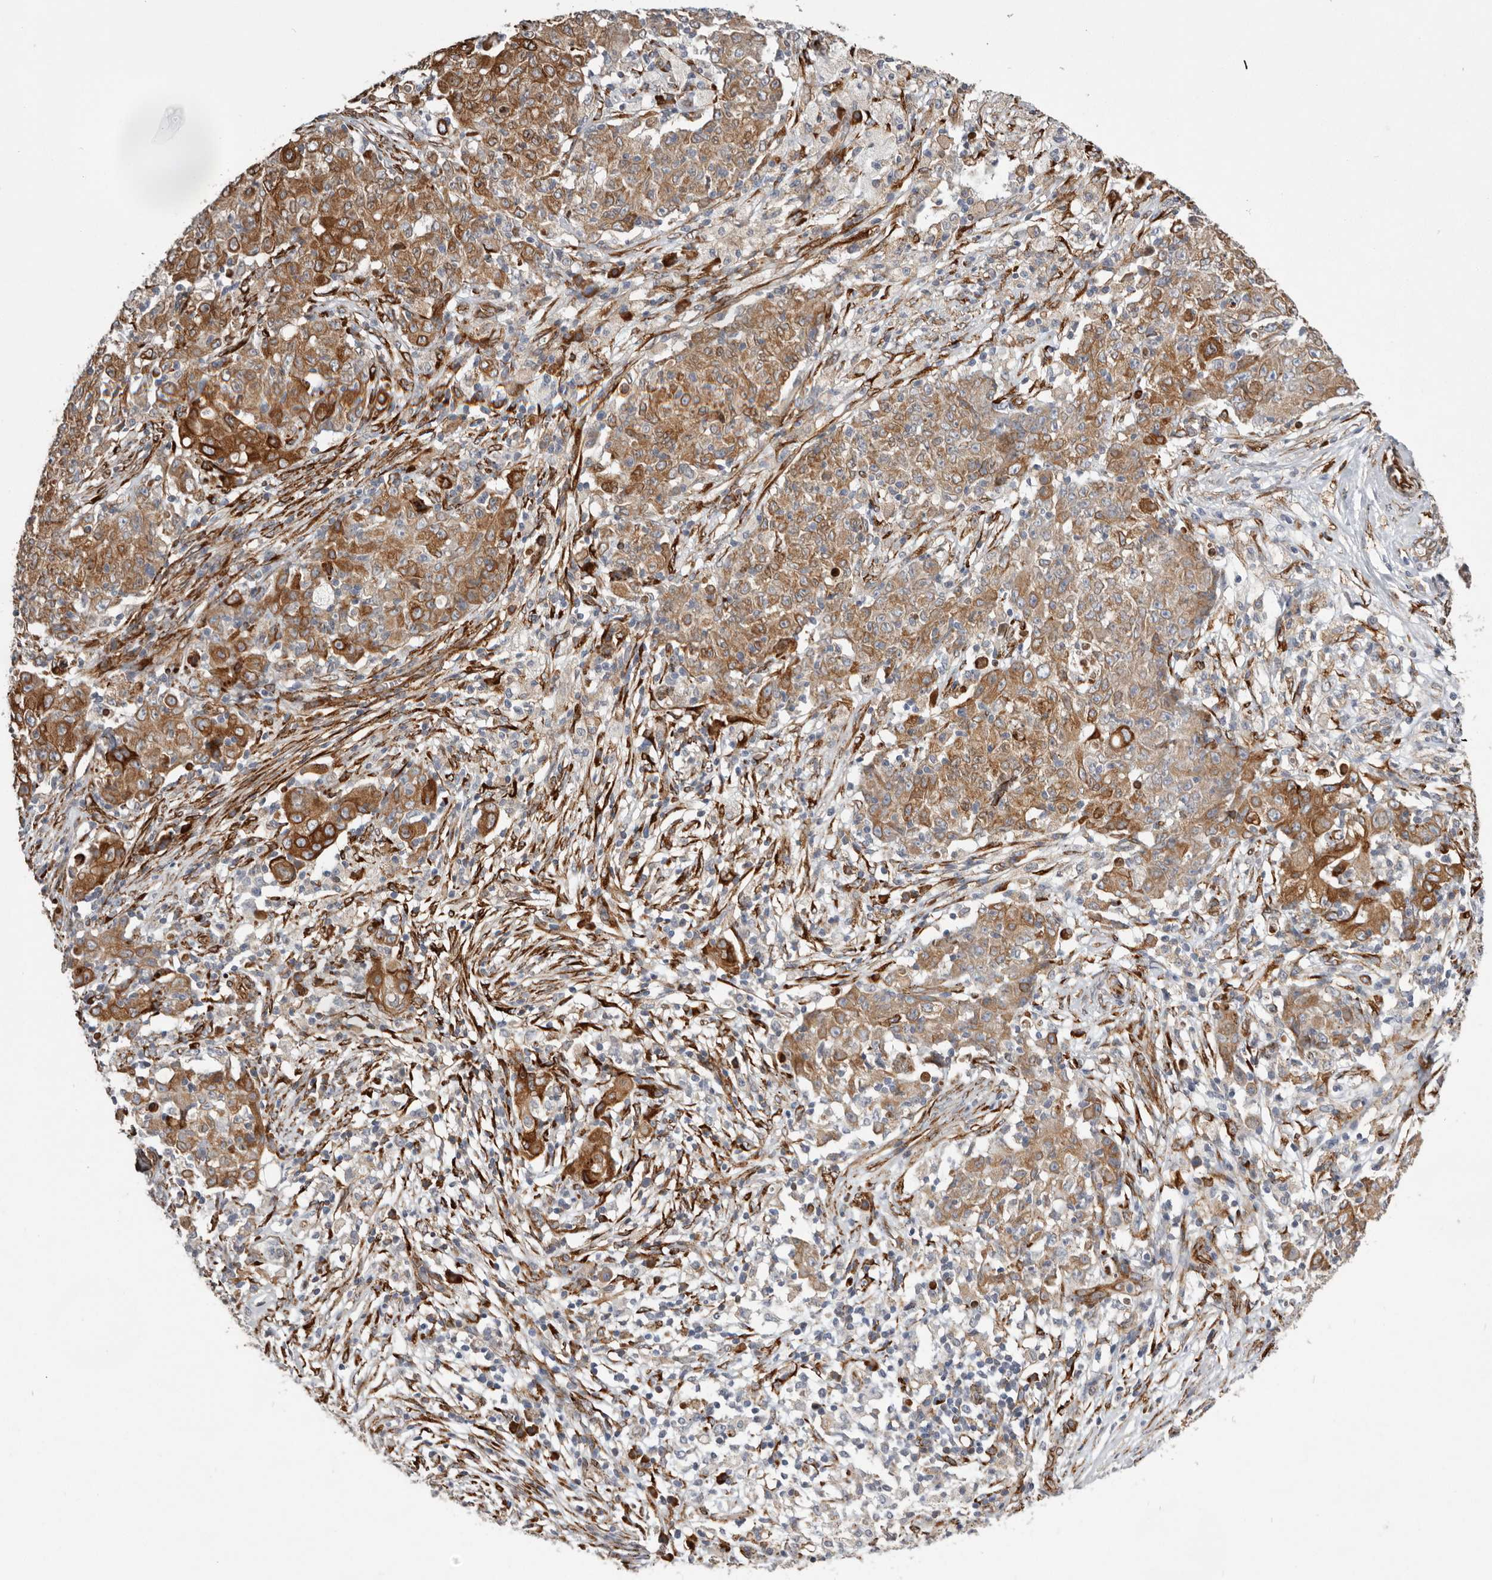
{"staining": {"intensity": "moderate", "quantity": ">75%", "location": "cytoplasmic/membranous"}, "tissue": "ovarian cancer", "cell_type": "Tumor cells", "image_type": "cancer", "snomed": [{"axis": "morphology", "description": "Carcinoma, endometroid"}, {"axis": "topography", "description": "Ovary"}], "caption": "Protein expression analysis of human ovarian cancer (endometroid carcinoma) reveals moderate cytoplasmic/membranous expression in about >75% of tumor cells.", "gene": "WDTC1", "patient": {"sex": "female", "age": 42}}